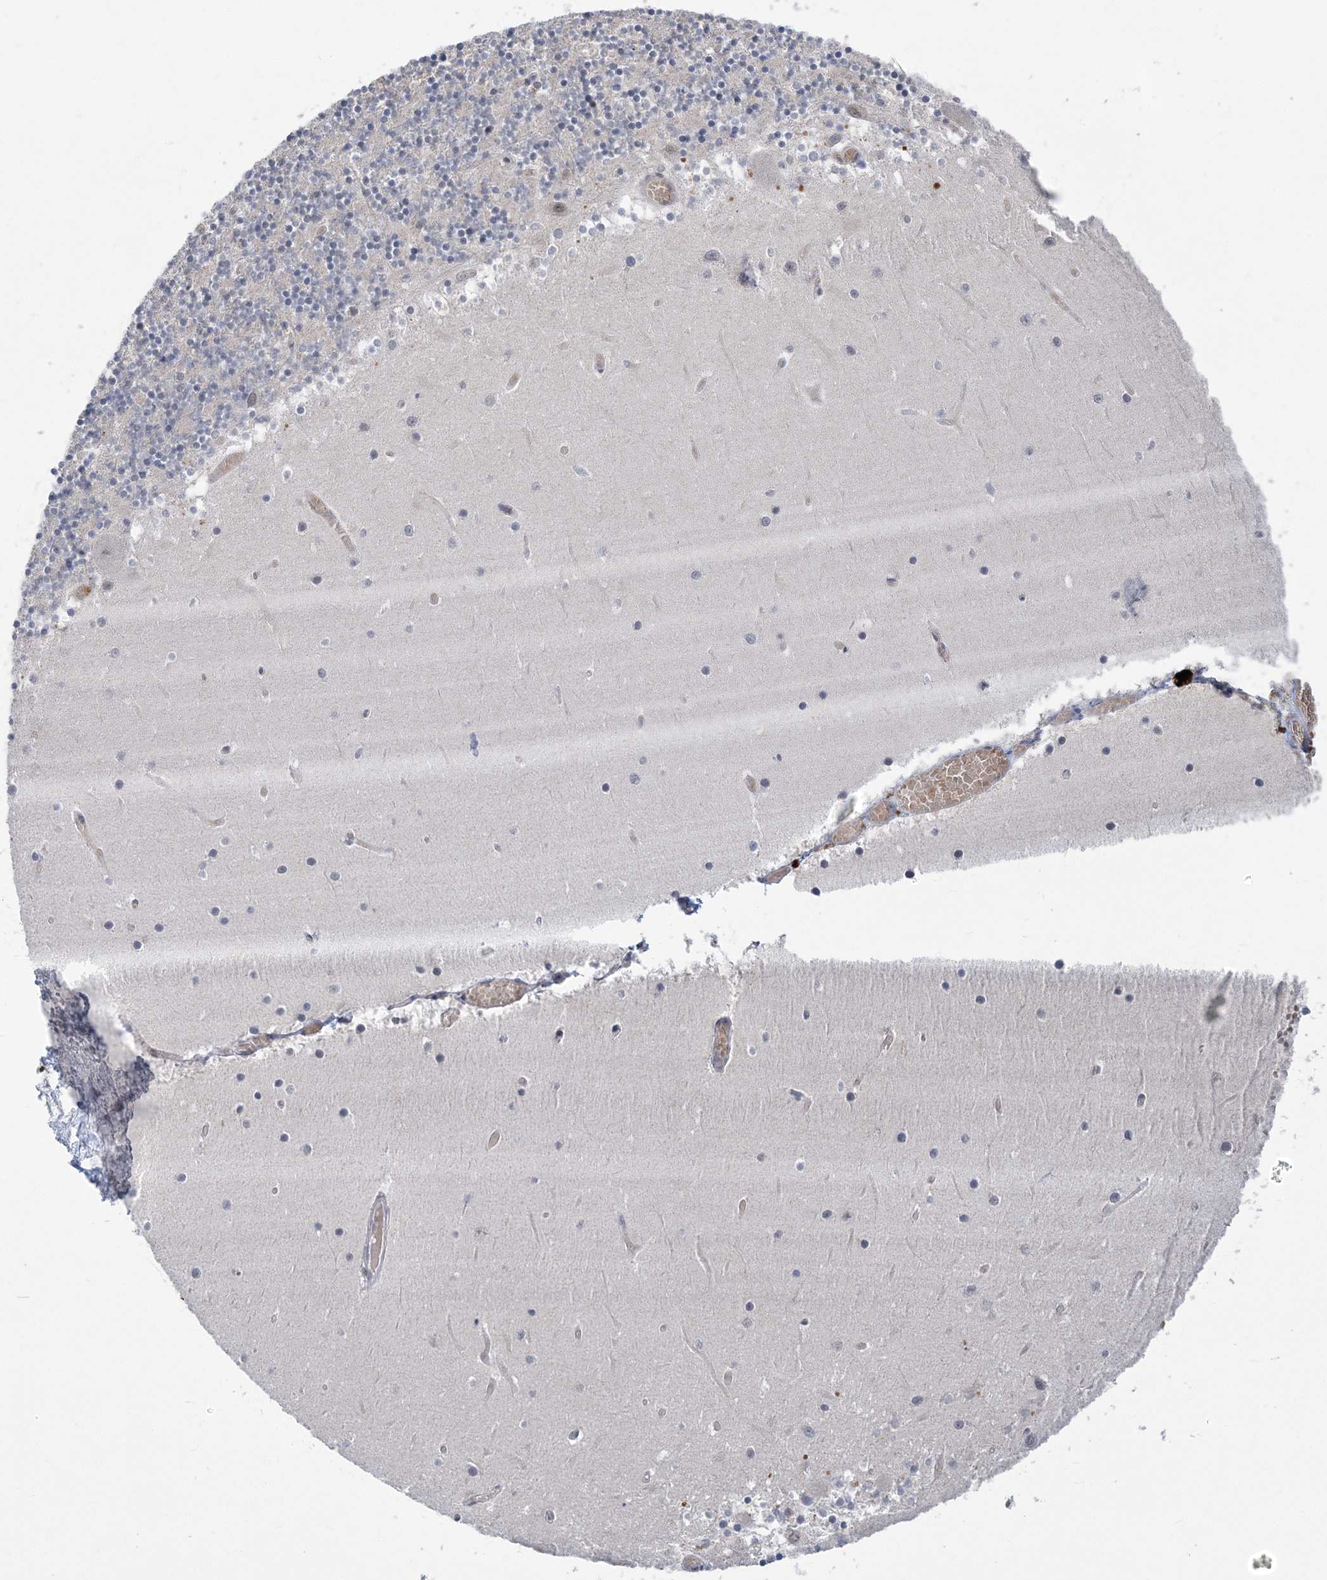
{"staining": {"intensity": "negative", "quantity": "none", "location": "none"}, "tissue": "cerebellum", "cell_type": "Cells in granular layer", "image_type": "normal", "snomed": [{"axis": "morphology", "description": "Normal tissue, NOS"}, {"axis": "topography", "description": "Cerebellum"}], "caption": "High magnification brightfield microscopy of benign cerebellum stained with DAB (brown) and counterstained with hematoxylin (blue): cells in granular layer show no significant positivity. Brightfield microscopy of immunohistochemistry (IHC) stained with DAB (3,3'-diaminobenzidine) (brown) and hematoxylin (blue), captured at high magnification.", "gene": "ZBTB7A", "patient": {"sex": "female", "age": 28}}